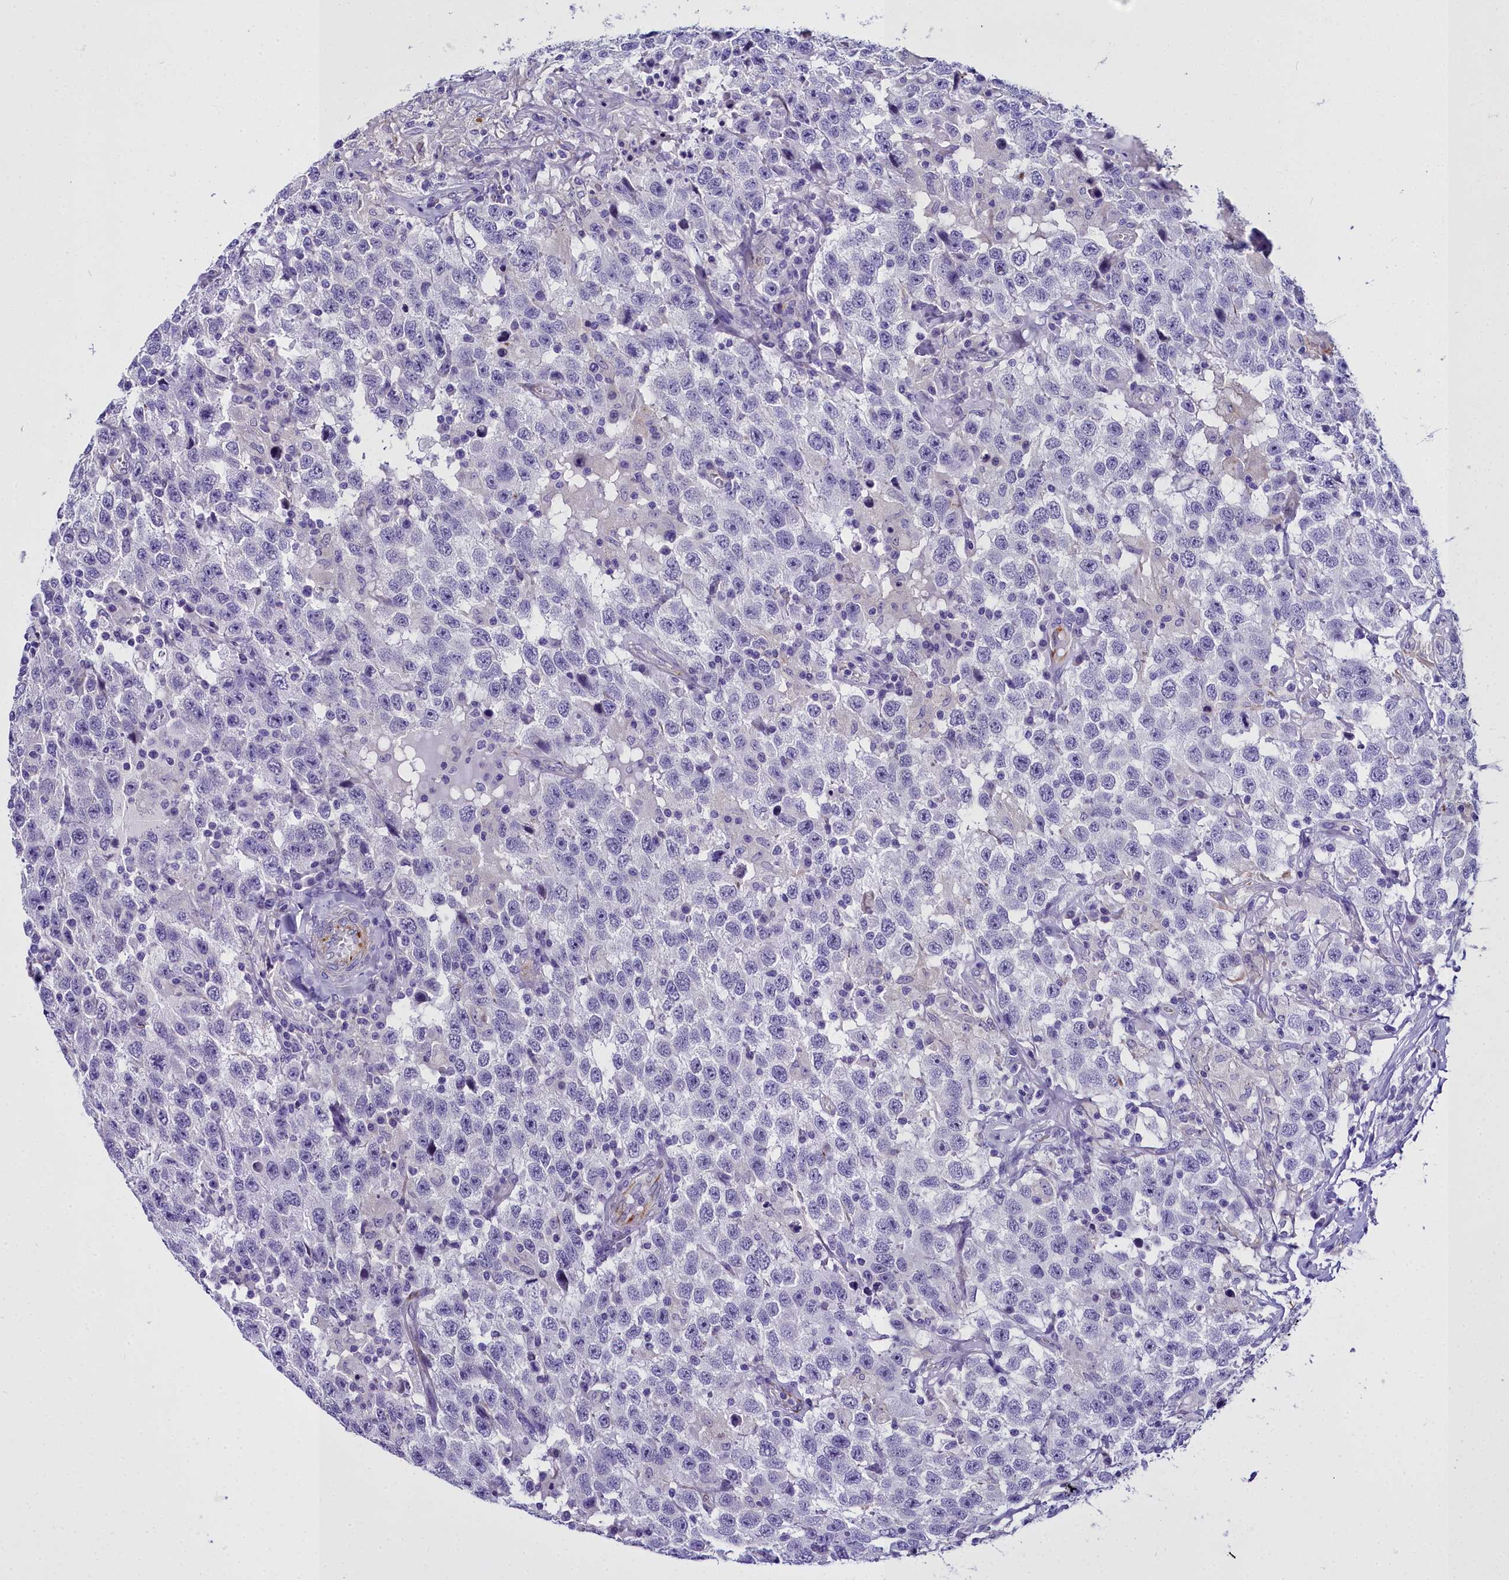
{"staining": {"intensity": "negative", "quantity": "none", "location": "none"}, "tissue": "testis cancer", "cell_type": "Tumor cells", "image_type": "cancer", "snomed": [{"axis": "morphology", "description": "Seminoma, NOS"}, {"axis": "topography", "description": "Testis"}], "caption": "This is an immunohistochemistry photomicrograph of testis seminoma. There is no staining in tumor cells.", "gene": "TIMM22", "patient": {"sex": "male", "age": 41}}